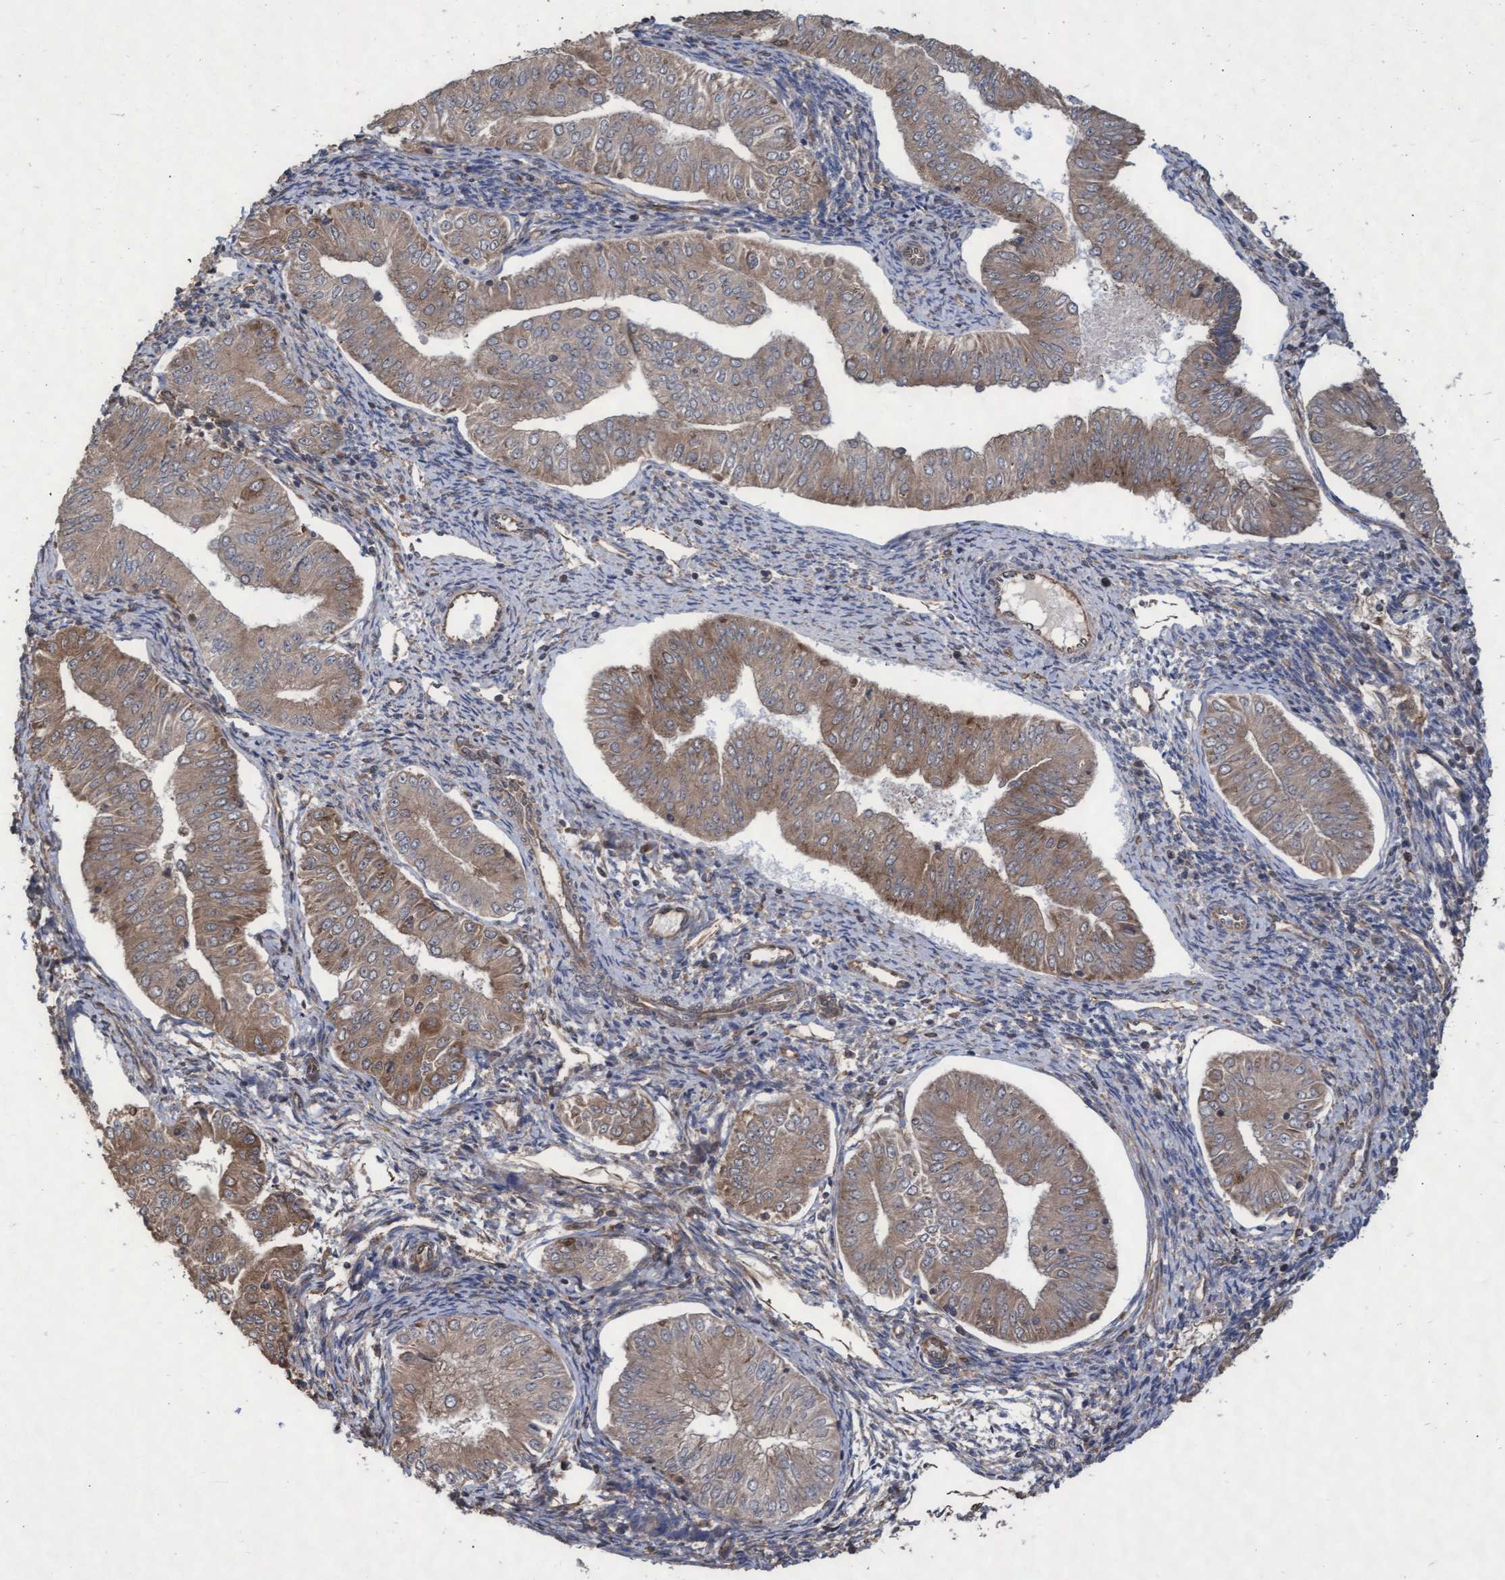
{"staining": {"intensity": "moderate", "quantity": ">75%", "location": "cytoplasmic/membranous"}, "tissue": "endometrial cancer", "cell_type": "Tumor cells", "image_type": "cancer", "snomed": [{"axis": "morphology", "description": "Normal tissue, NOS"}, {"axis": "morphology", "description": "Adenocarcinoma, NOS"}, {"axis": "topography", "description": "Endometrium"}], "caption": "A histopathology image of human endometrial adenocarcinoma stained for a protein shows moderate cytoplasmic/membranous brown staining in tumor cells.", "gene": "ABCF2", "patient": {"sex": "female", "age": 53}}